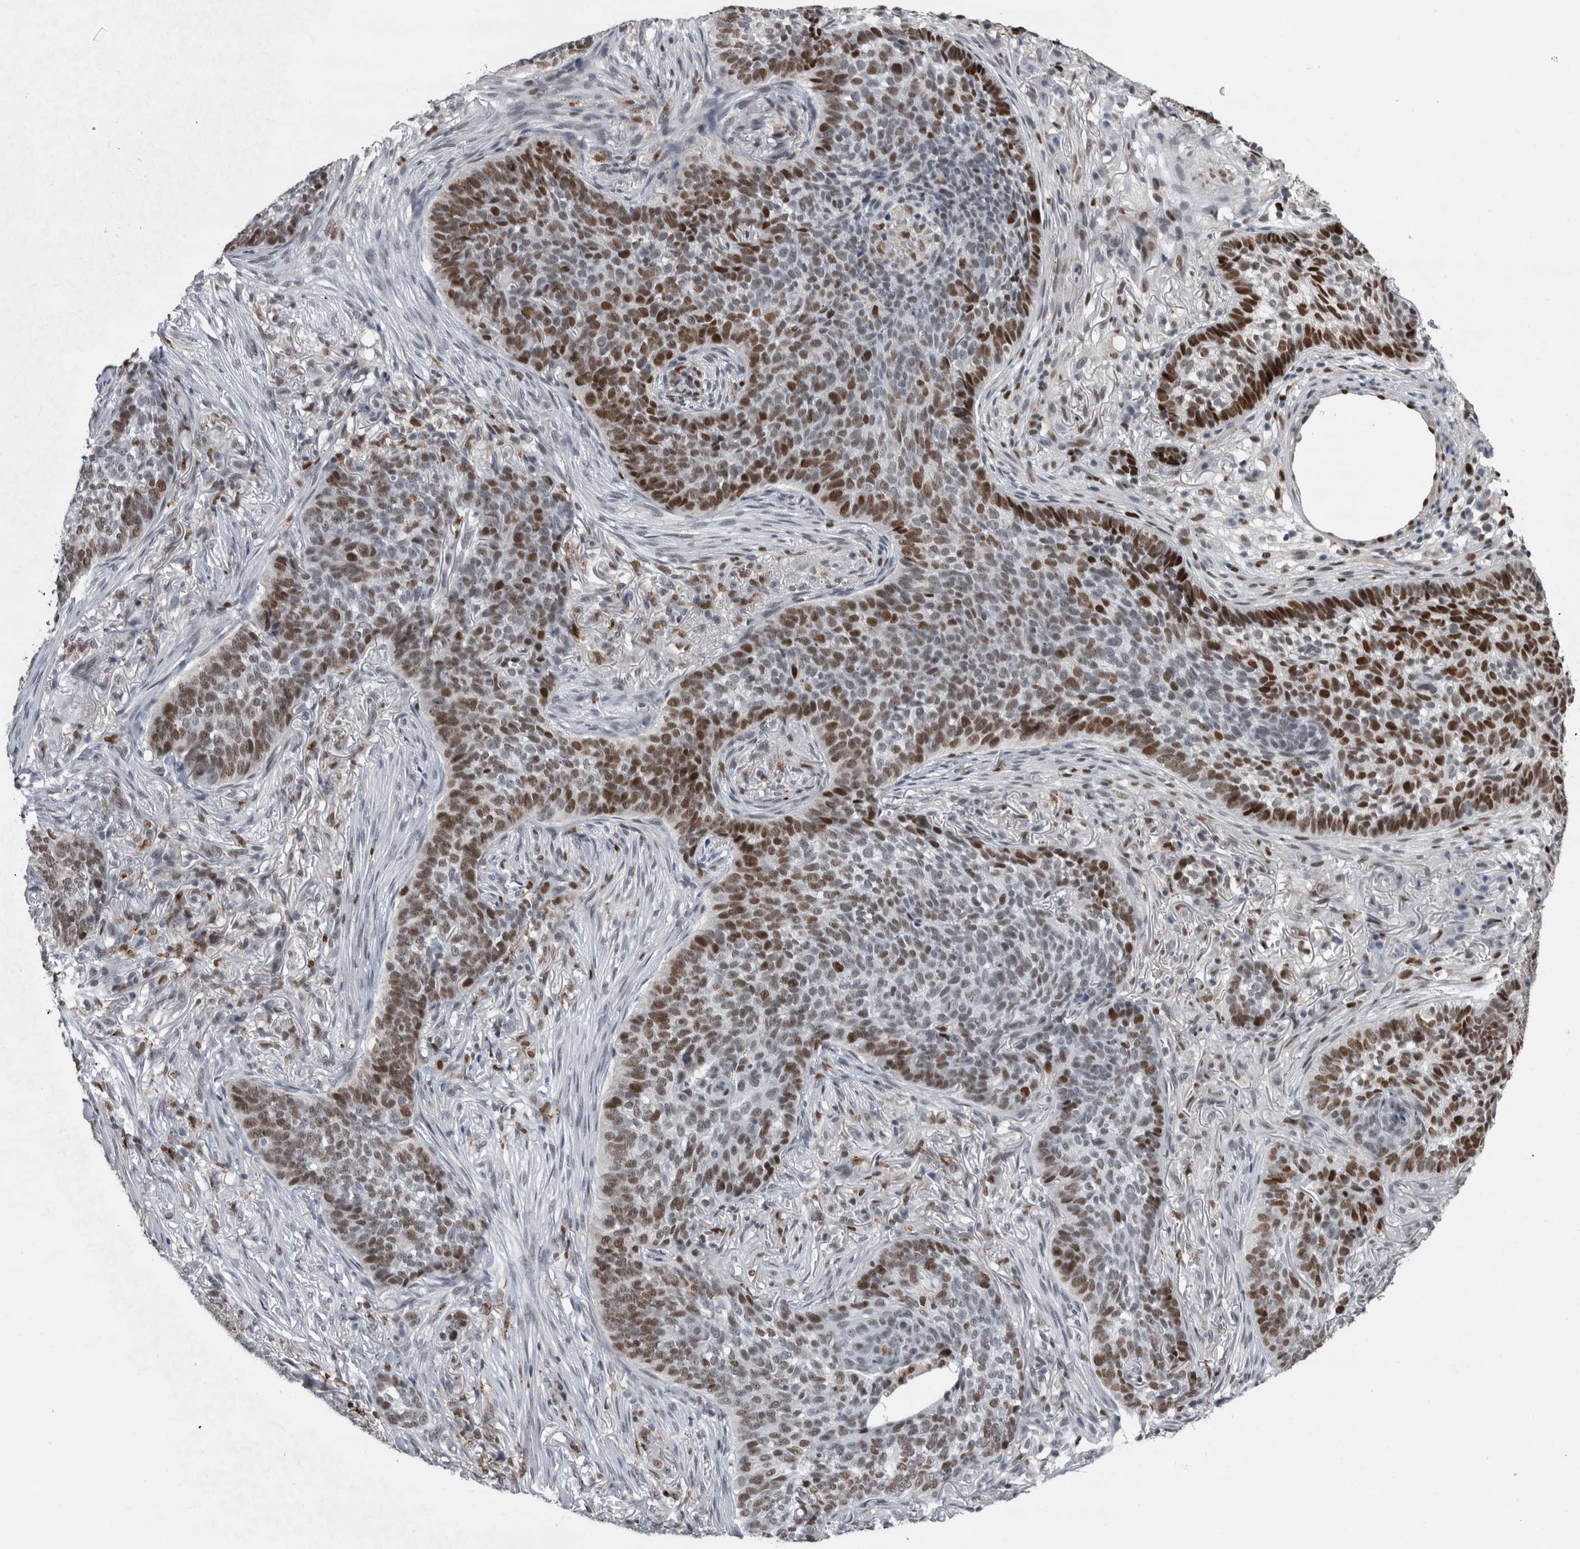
{"staining": {"intensity": "moderate", "quantity": "<25%", "location": "nuclear"}, "tissue": "skin cancer", "cell_type": "Tumor cells", "image_type": "cancer", "snomed": [{"axis": "morphology", "description": "Basal cell carcinoma"}, {"axis": "topography", "description": "Skin"}], "caption": "This histopathology image exhibits IHC staining of human skin cancer (basal cell carcinoma), with low moderate nuclear expression in approximately <25% of tumor cells.", "gene": "POLD2", "patient": {"sex": "male", "age": 85}}